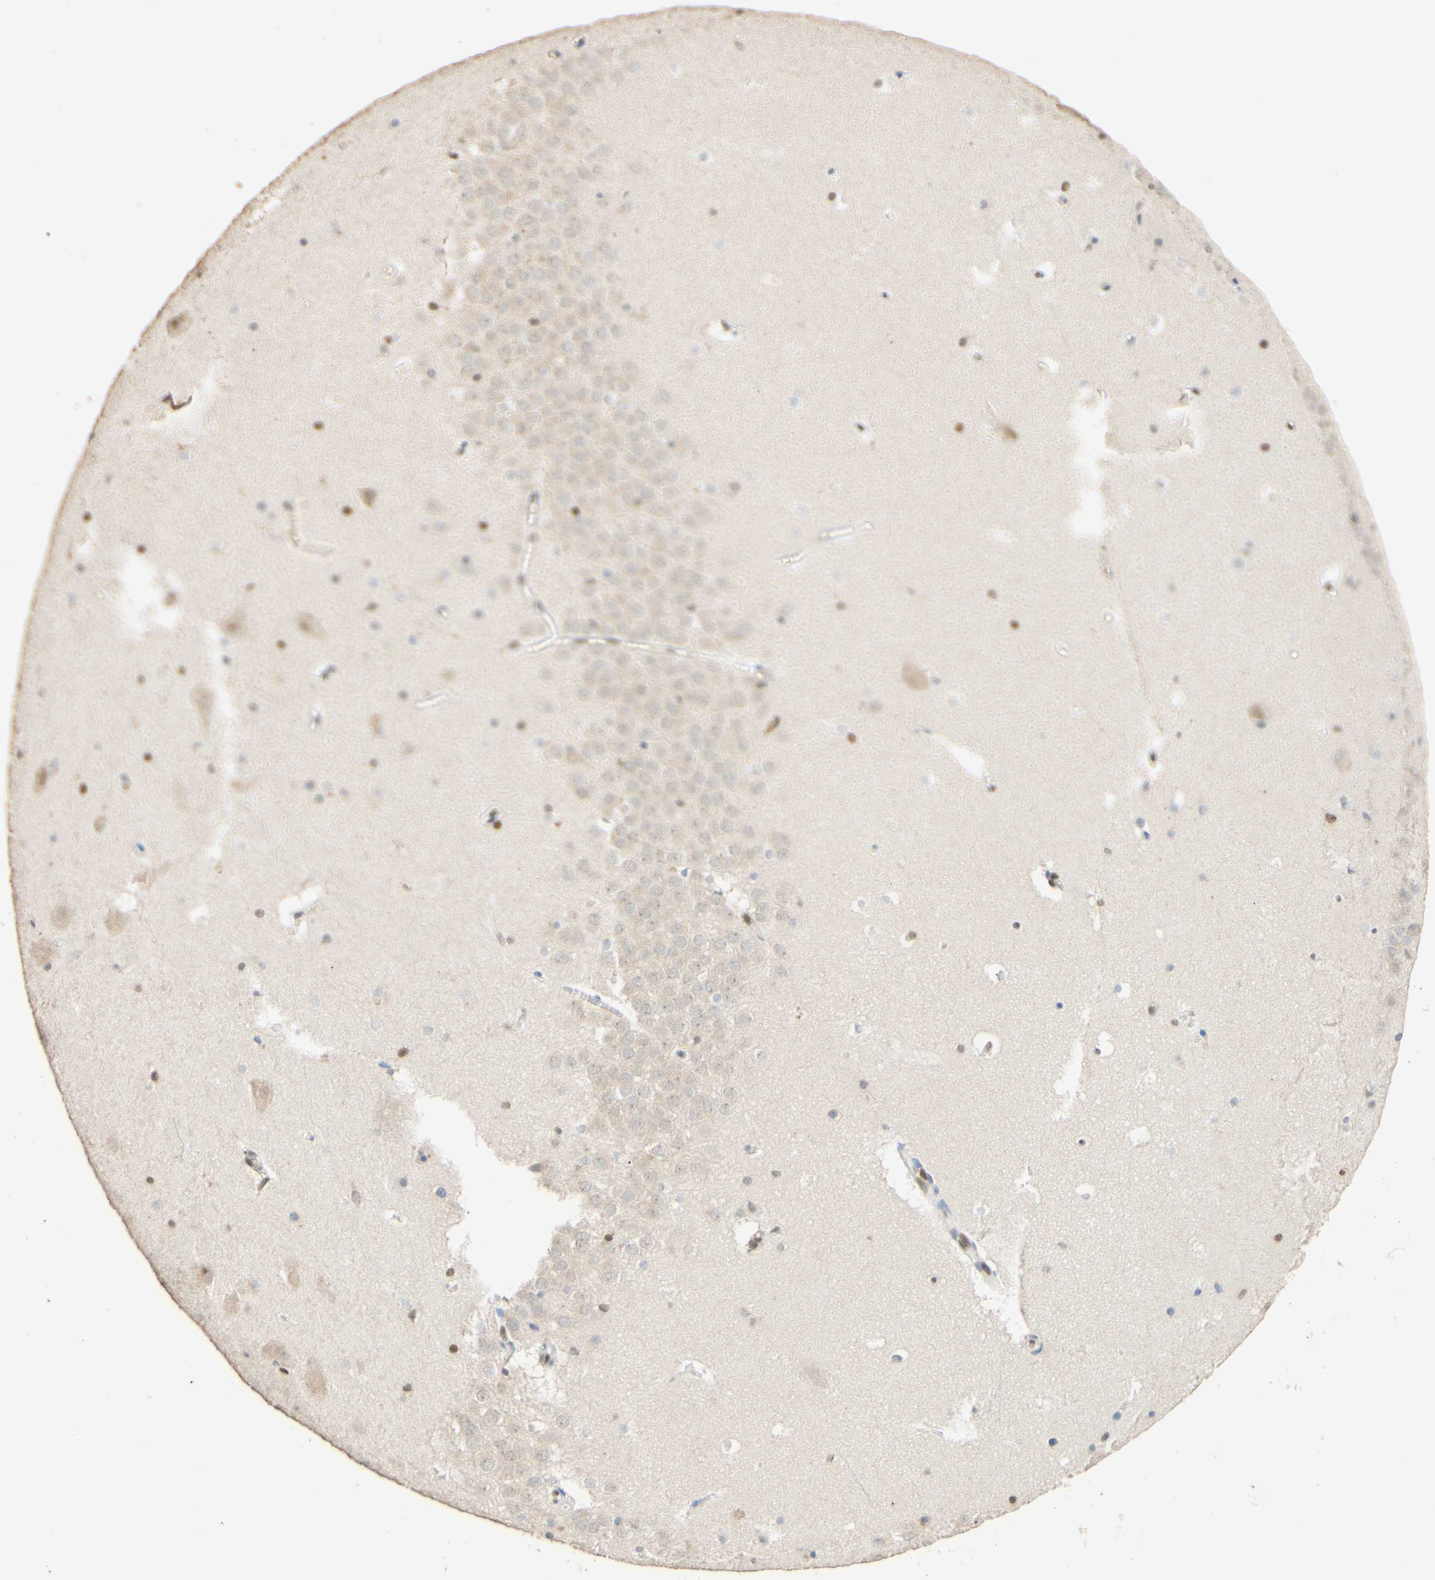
{"staining": {"intensity": "weak", "quantity": "<25%", "location": "nuclear"}, "tissue": "hippocampus", "cell_type": "Glial cells", "image_type": "normal", "snomed": [{"axis": "morphology", "description": "Normal tissue, NOS"}, {"axis": "topography", "description": "Hippocampus"}], "caption": "DAB immunohistochemical staining of unremarkable hippocampus displays no significant staining in glial cells. Brightfield microscopy of IHC stained with DAB (3,3'-diaminobenzidine) (brown) and hematoxylin (blue), captured at high magnification.", "gene": "POLB", "patient": {"sex": "male", "age": 45}}